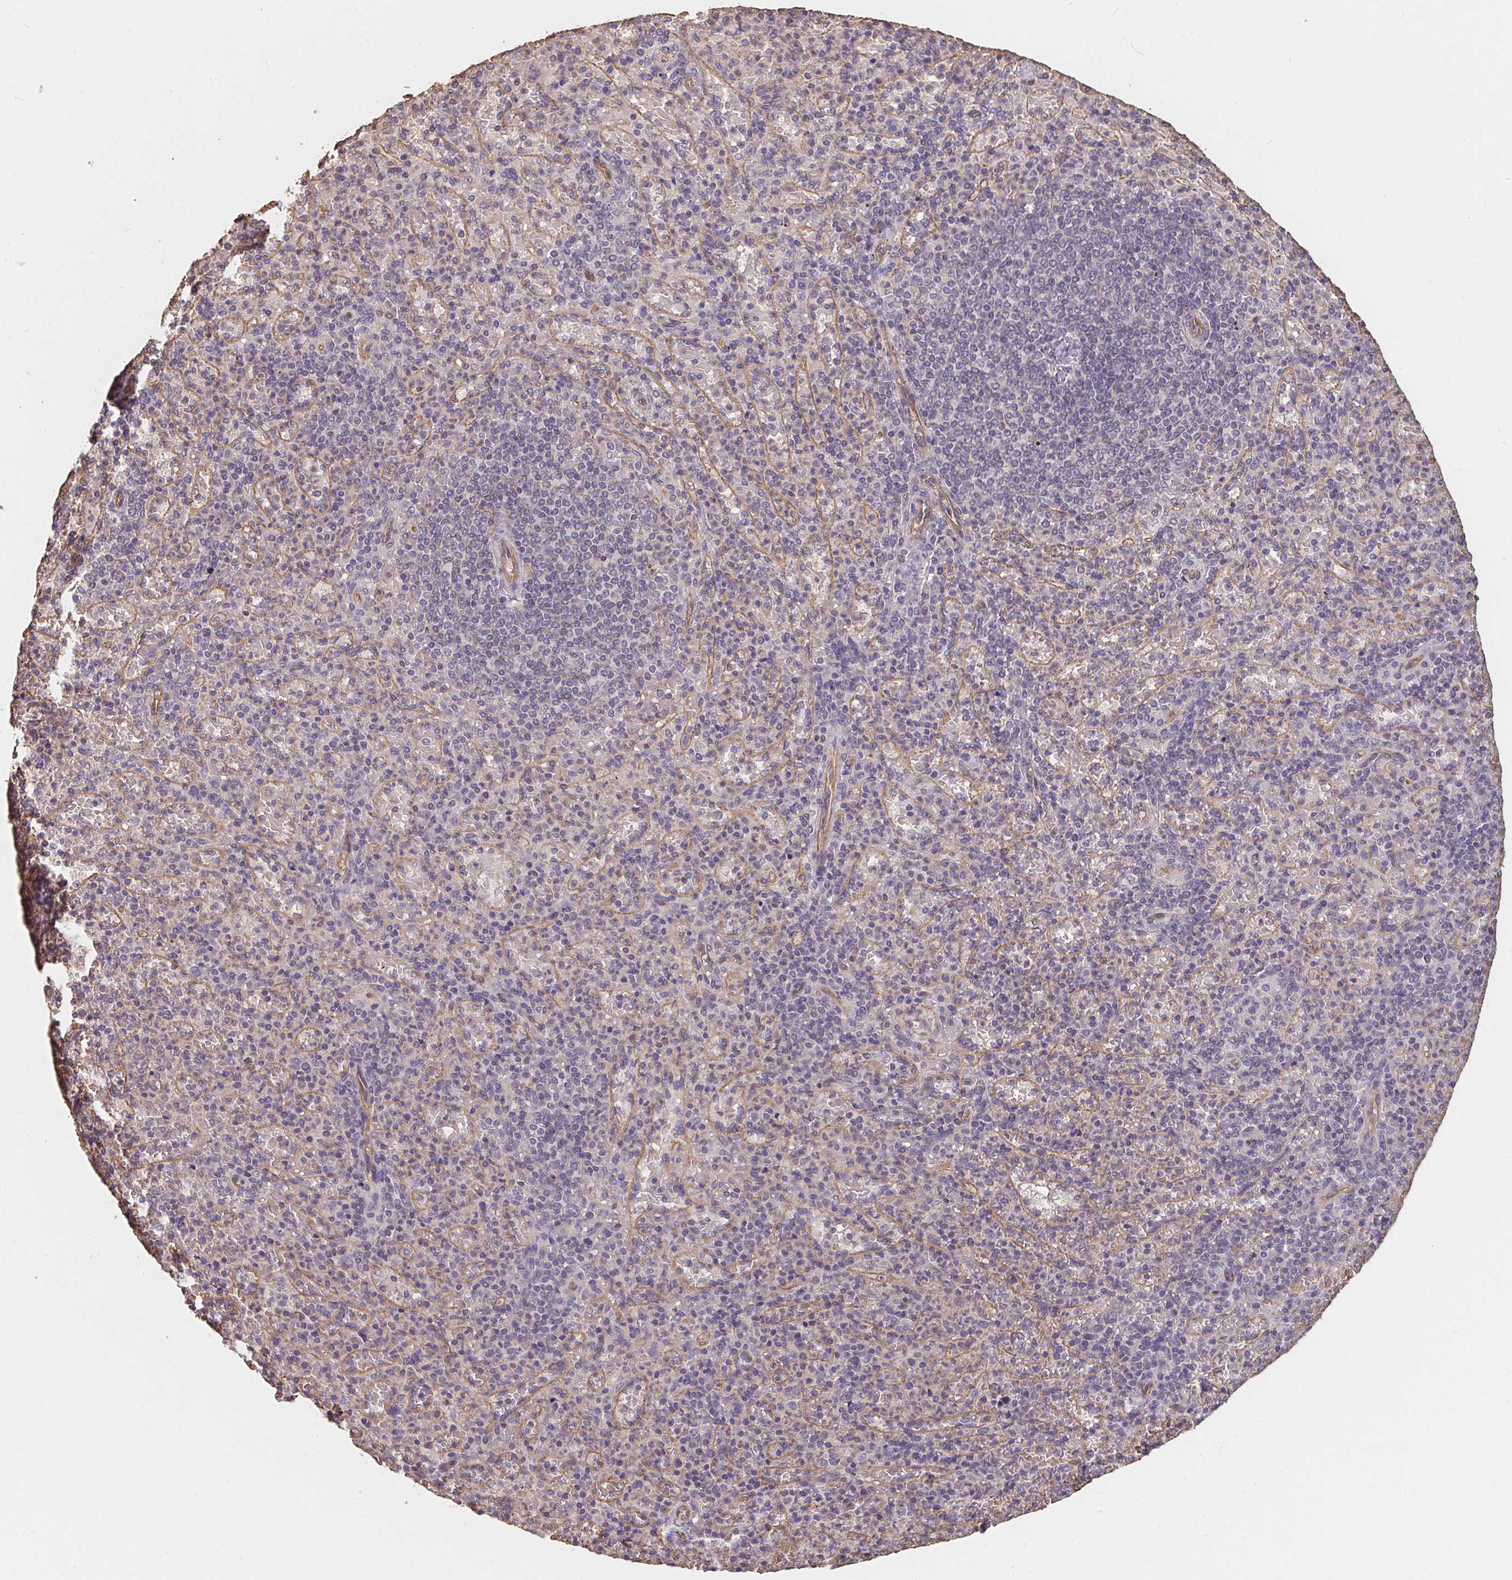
{"staining": {"intensity": "negative", "quantity": "none", "location": "none"}, "tissue": "spleen", "cell_type": "Cells in red pulp", "image_type": "normal", "snomed": [{"axis": "morphology", "description": "Normal tissue, NOS"}, {"axis": "topography", "description": "Spleen"}], "caption": "This histopathology image is of unremarkable spleen stained with immunohistochemistry to label a protein in brown with the nuclei are counter-stained blue. There is no positivity in cells in red pulp. The staining was performed using DAB to visualize the protein expression in brown, while the nuclei were stained in blue with hematoxylin (Magnification: 20x).", "gene": "TBKBP1", "patient": {"sex": "female", "age": 74}}